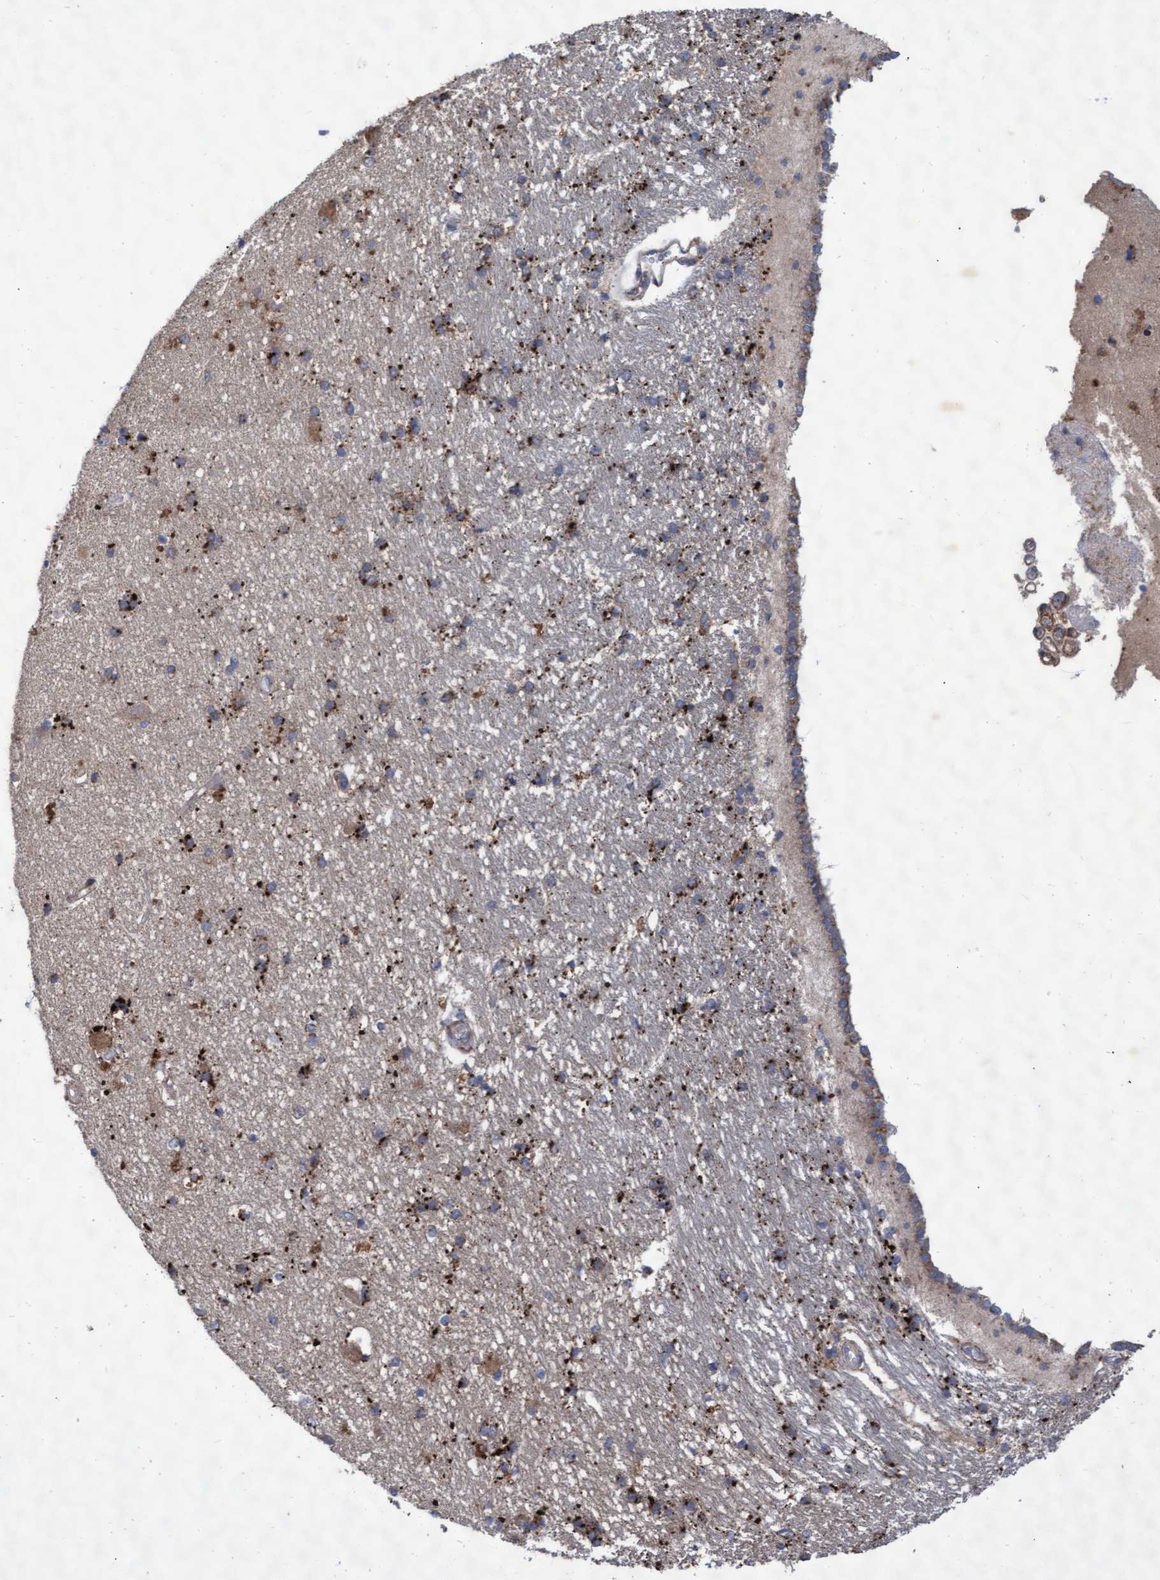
{"staining": {"intensity": "moderate", "quantity": ">75%", "location": "cytoplasmic/membranous"}, "tissue": "hippocampus", "cell_type": "Glial cells", "image_type": "normal", "snomed": [{"axis": "morphology", "description": "Normal tissue, NOS"}, {"axis": "topography", "description": "Hippocampus"}], "caption": "High-magnification brightfield microscopy of benign hippocampus stained with DAB (brown) and counterstained with hematoxylin (blue). glial cells exhibit moderate cytoplasmic/membranous staining is identified in approximately>75% of cells.", "gene": "ABCF2", "patient": {"sex": "male", "age": 45}}